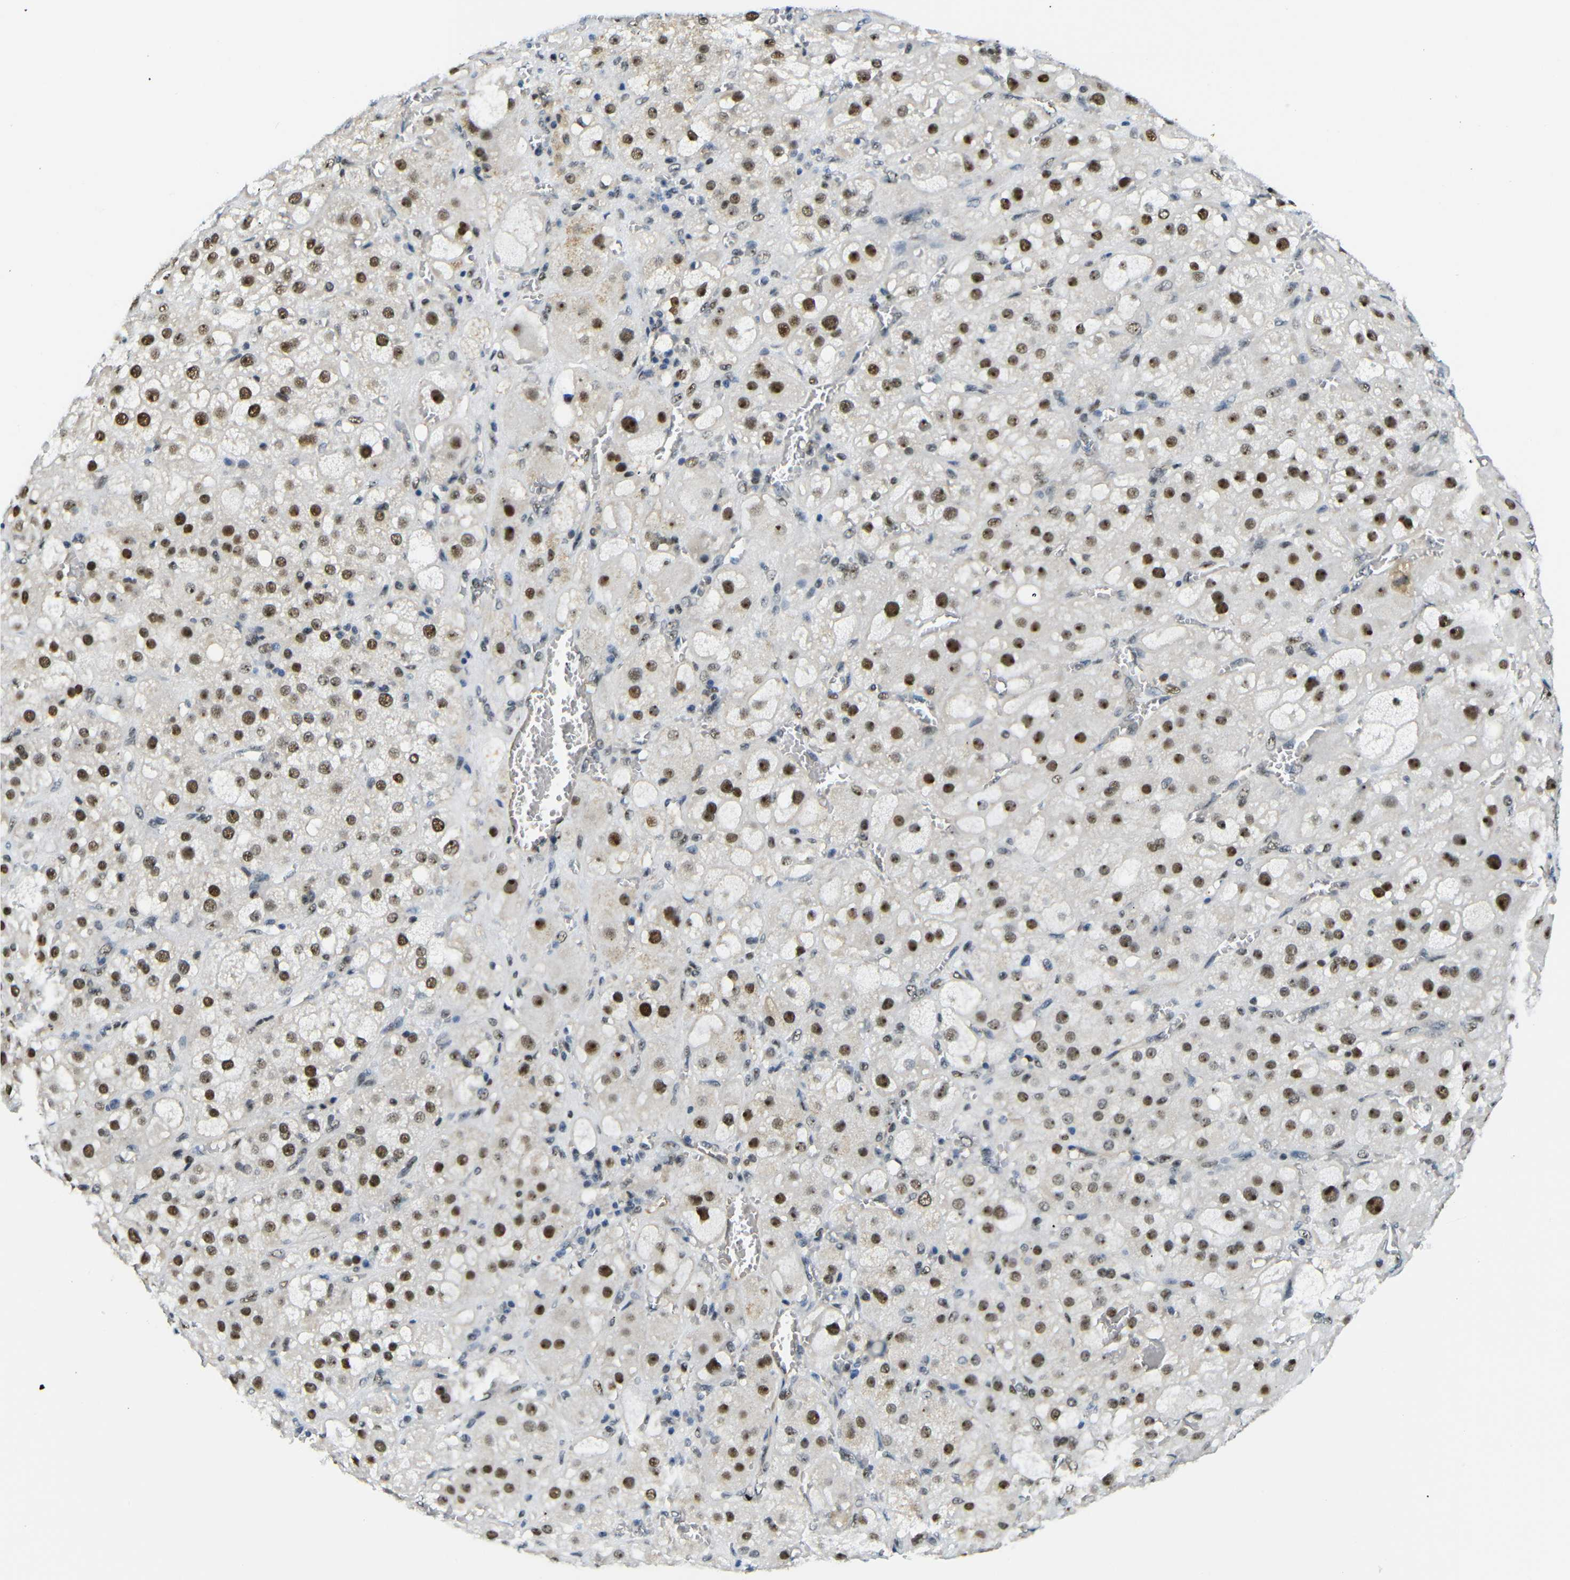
{"staining": {"intensity": "strong", "quantity": ">75%", "location": "nuclear"}, "tissue": "adrenal gland", "cell_type": "Glandular cells", "image_type": "normal", "snomed": [{"axis": "morphology", "description": "Normal tissue, NOS"}, {"axis": "topography", "description": "Adrenal gland"}], "caption": "Adrenal gland was stained to show a protein in brown. There is high levels of strong nuclear expression in approximately >75% of glandular cells. (Brightfield microscopy of DAB IHC at high magnification).", "gene": "PARN", "patient": {"sex": "female", "age": 47}}